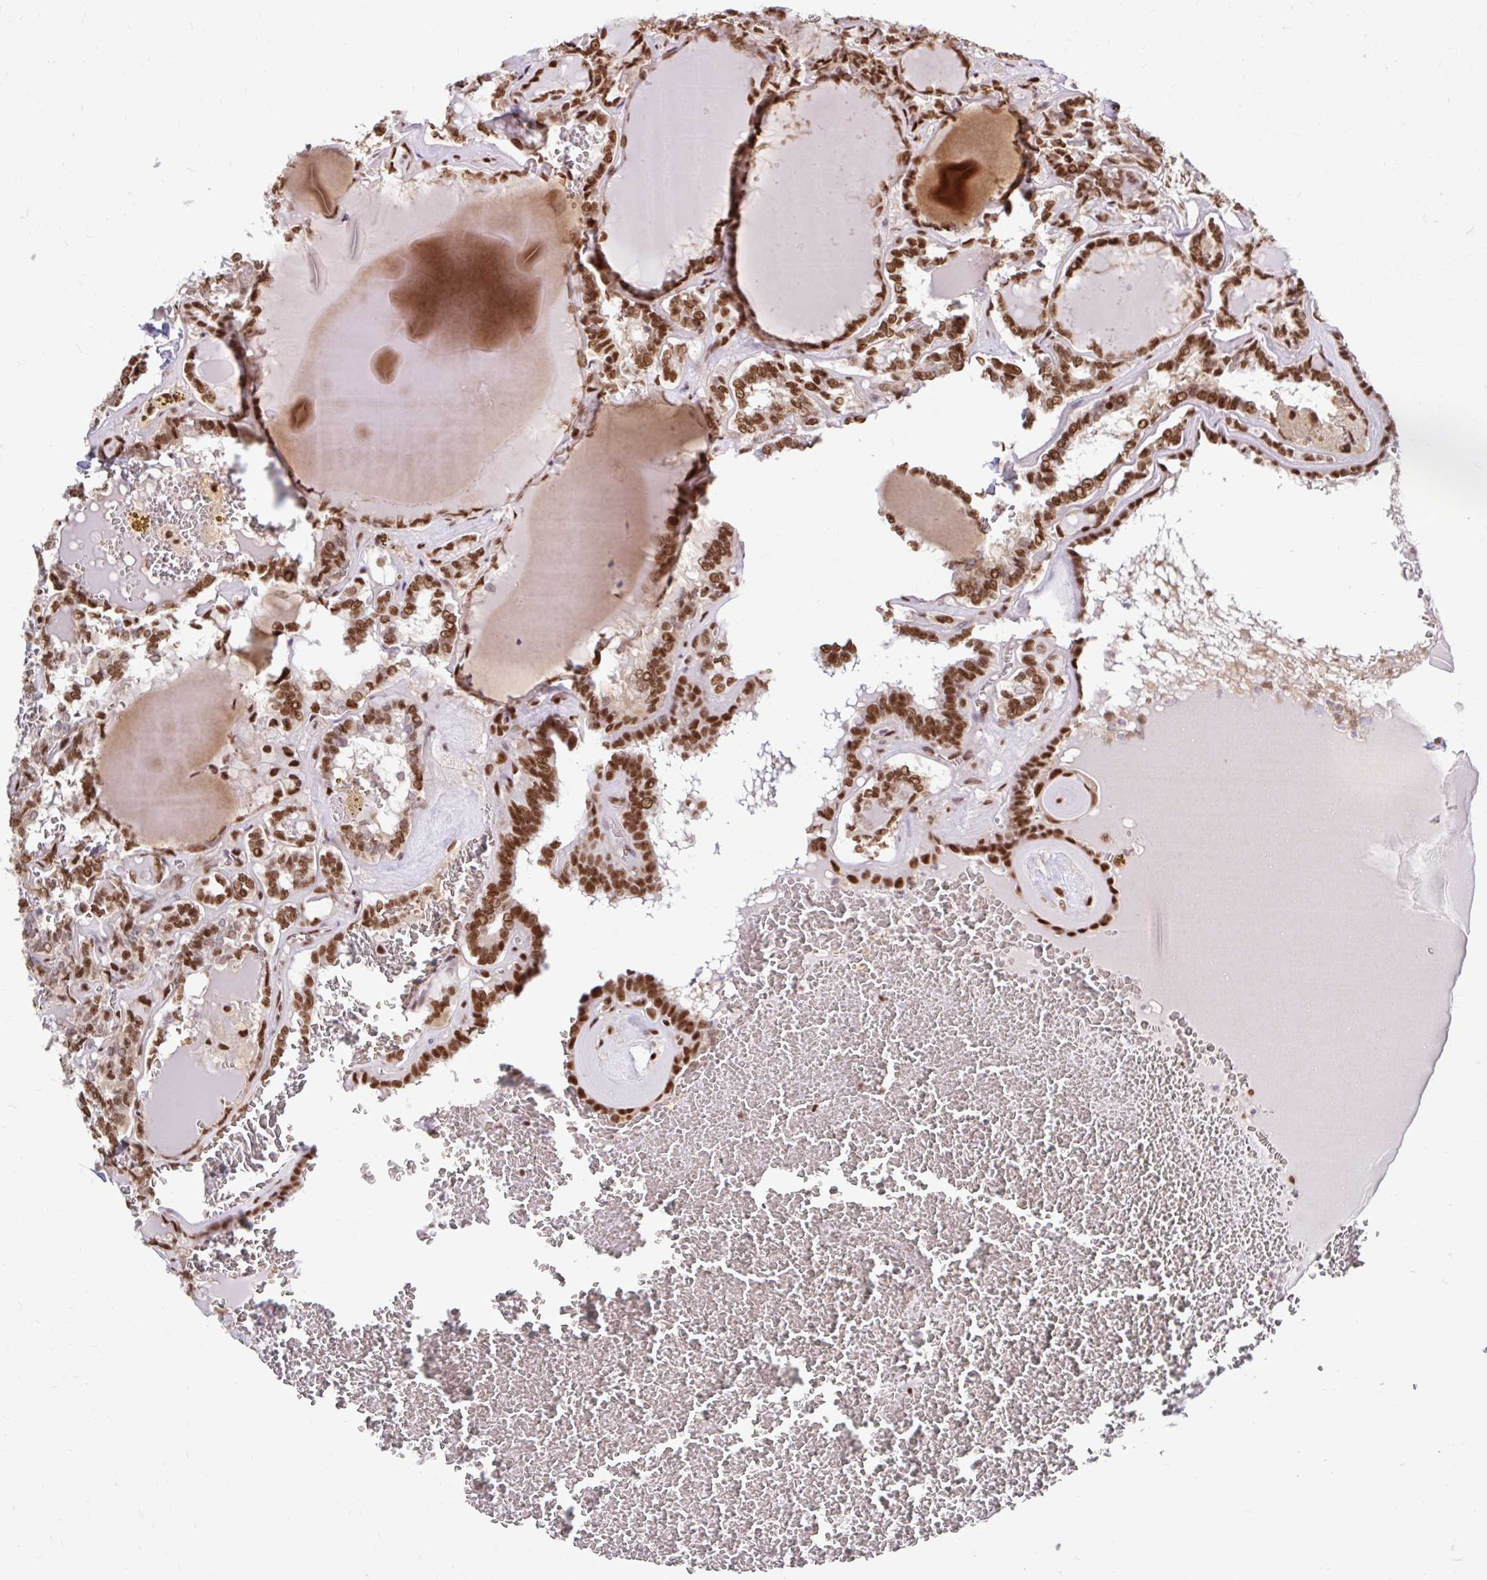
{"staining": {"intensity": "moderate", "quantity": ">75%", "location": "nuclear"}, "tissue": "thyroid cancer", "cell_type": "Tumor cells", "image_type": "cancer", "snomed": [{"axis": "morphology", "description": "Papillary adenocarcinoma, NOS"}, {"axis": "topography", "description": "Thyroid gland"}], "caption": "A micrograph showing moderate nuclear staining in approximately >75% of tumor cells in papillary adenocarcinoma (thyroid), as visualized by brown immunohistochemical staining.", "gene": "ABCA9", "patient": {"sex": "female", "age": 72}}